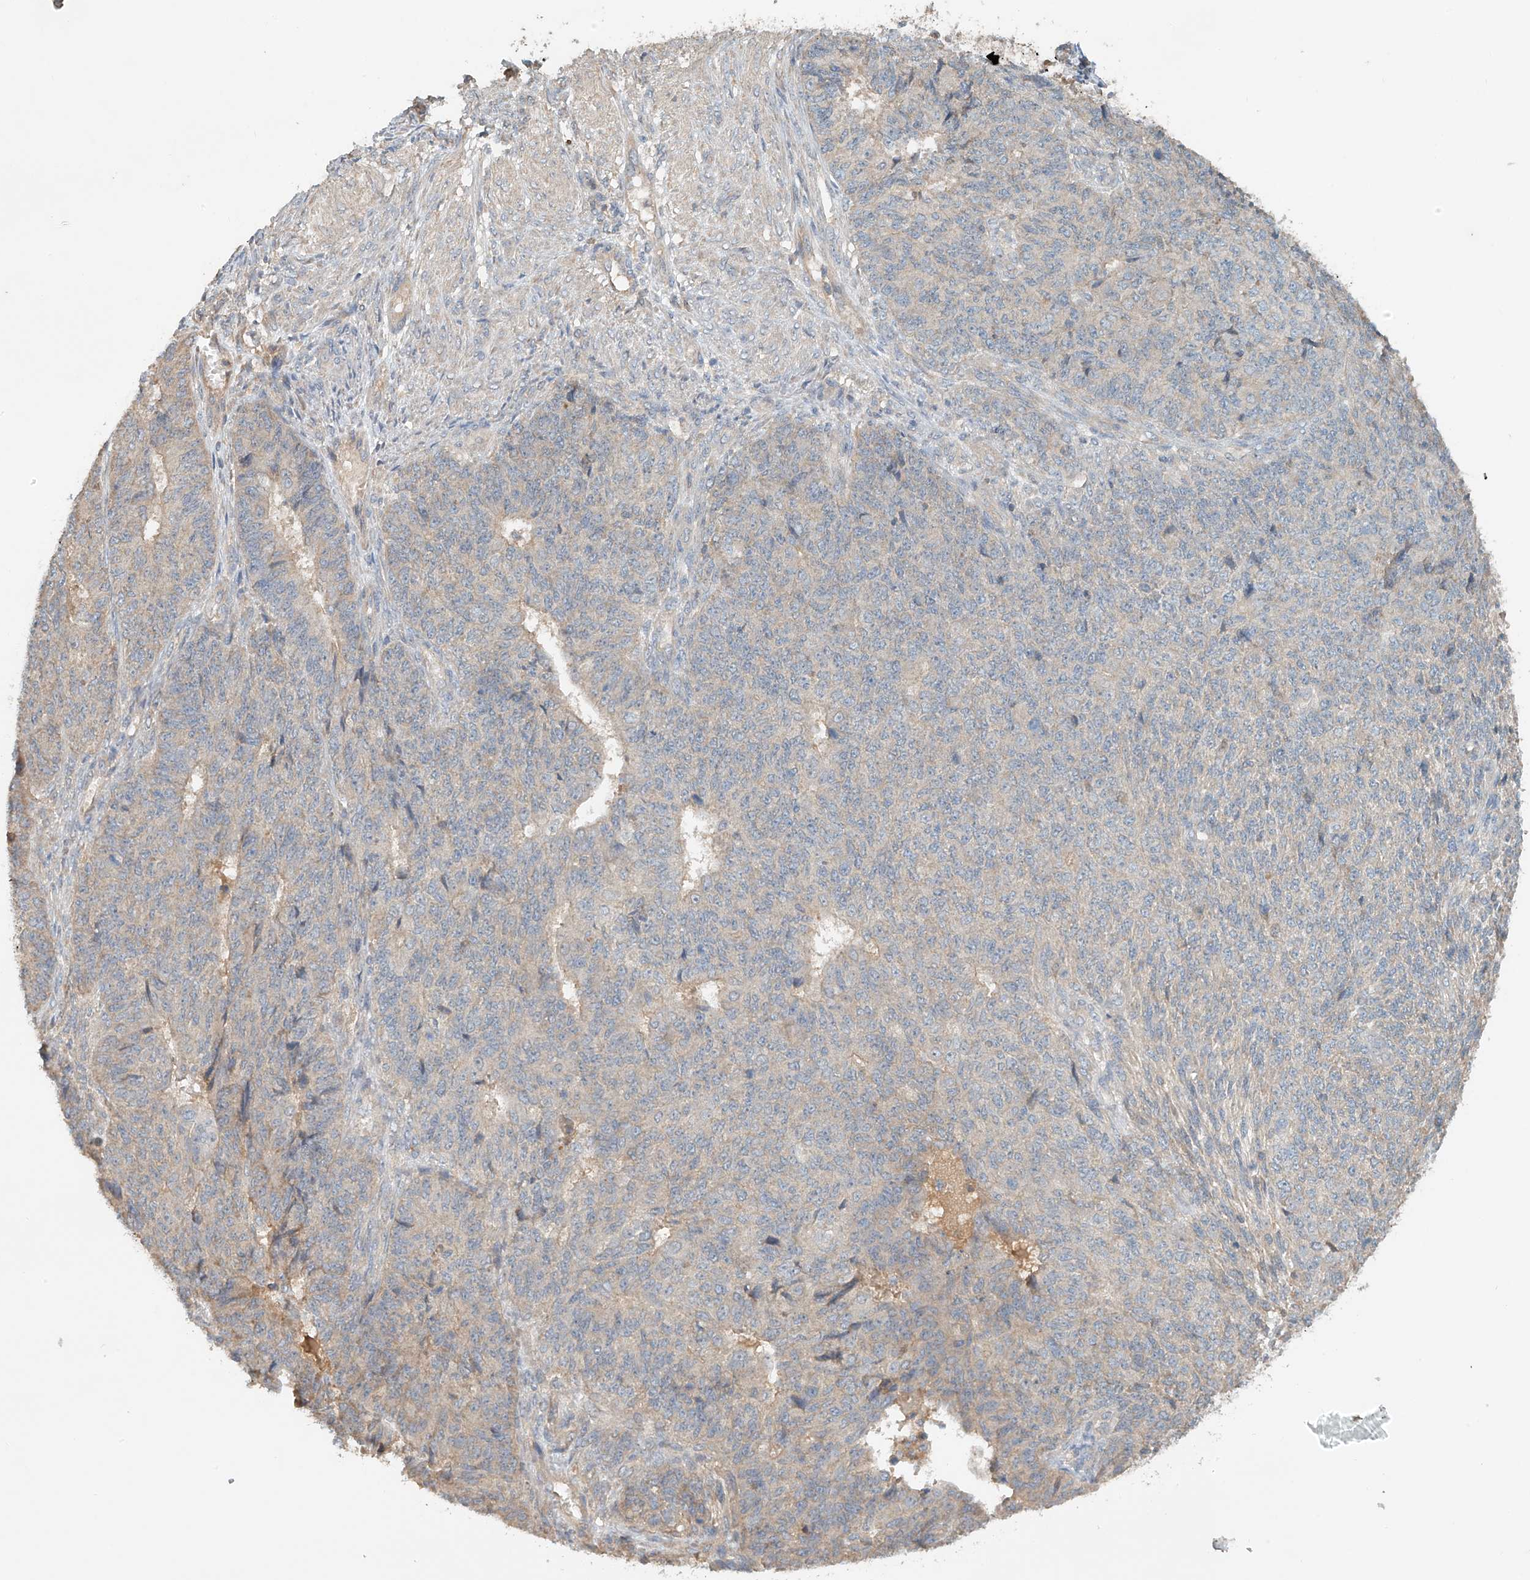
{"staining": {"intensity": "weak", "quantity": "<25%", "location": "cytoplasmic/membranous"}, "tissue": "endometrial cancer", "cell_type": "Tumor cells", "image_type": "cancer", "snomed": [{"axis": "morphology", "description": "Adenocarcinoma, NOS"}, {"axis": "topography", "description": "Endometrium"}], "caption": "Adenocarcinoma (endometrial) was stained to show a protein in brown. There is no significant positivity in tumor cells.", "gene": "GNB1L", "patient": {"sex": "female", "age": 32}}